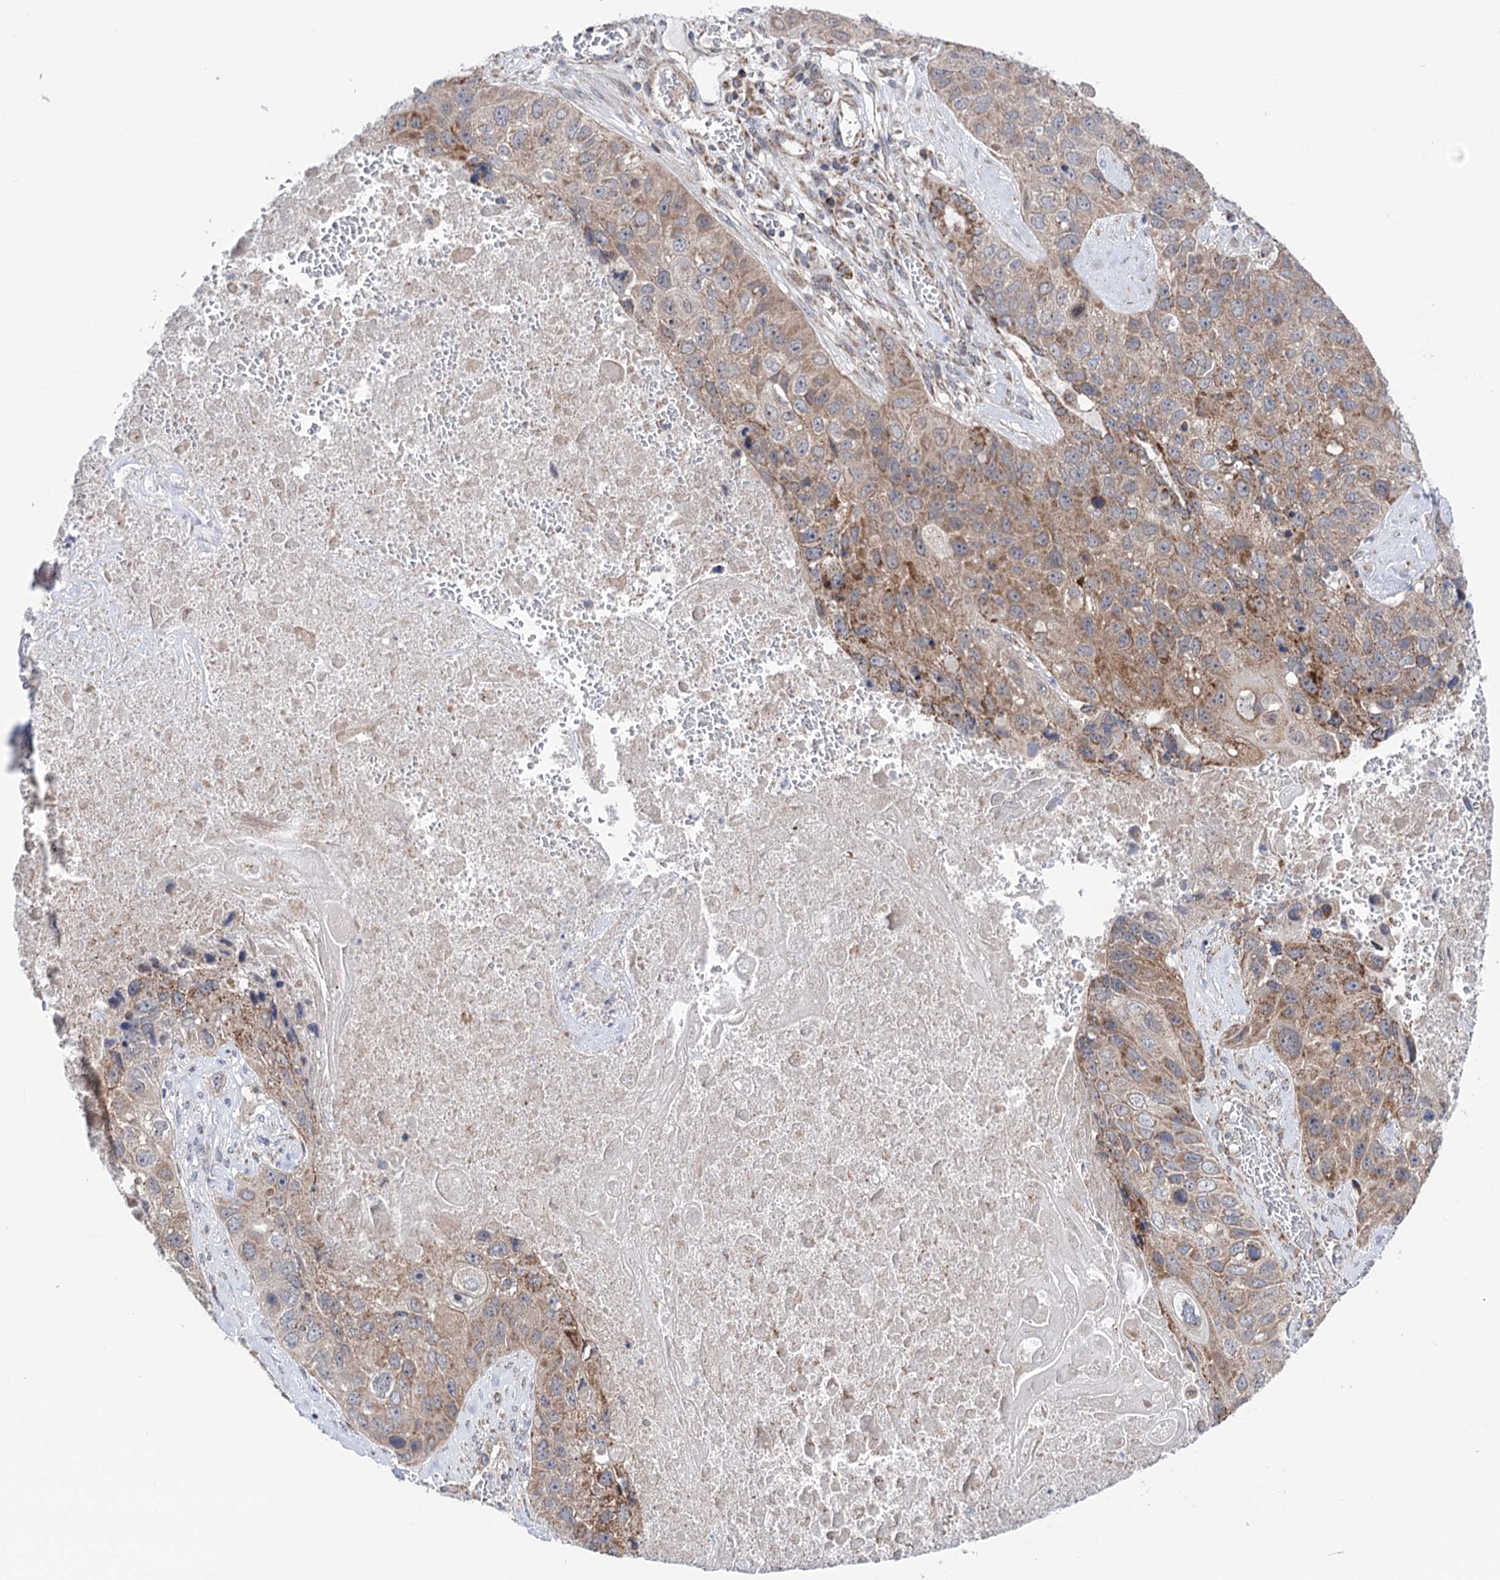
{"staining": {"intensity": "moderate", "quantity": ">75%", "location": "cytoplasmic/membranous"}, "tissue": "lung cancer", "cell_type": "Tumor cells", "image_type": "cancer", "snomed": [{"axis": "morphology", "description": "Squamous cell carcinoma, NOS"}, {"axis": "topography", "description": "Lung"}], "caption": "A medium amount of moderate cytoplasmic/membranous expression is seen in approximately >75% of tumor cells in lung cancer (squamous cell carcinoma) tissue.", "gene": "SUCLA2", "patient": {"sex": "male", "age": 61}}